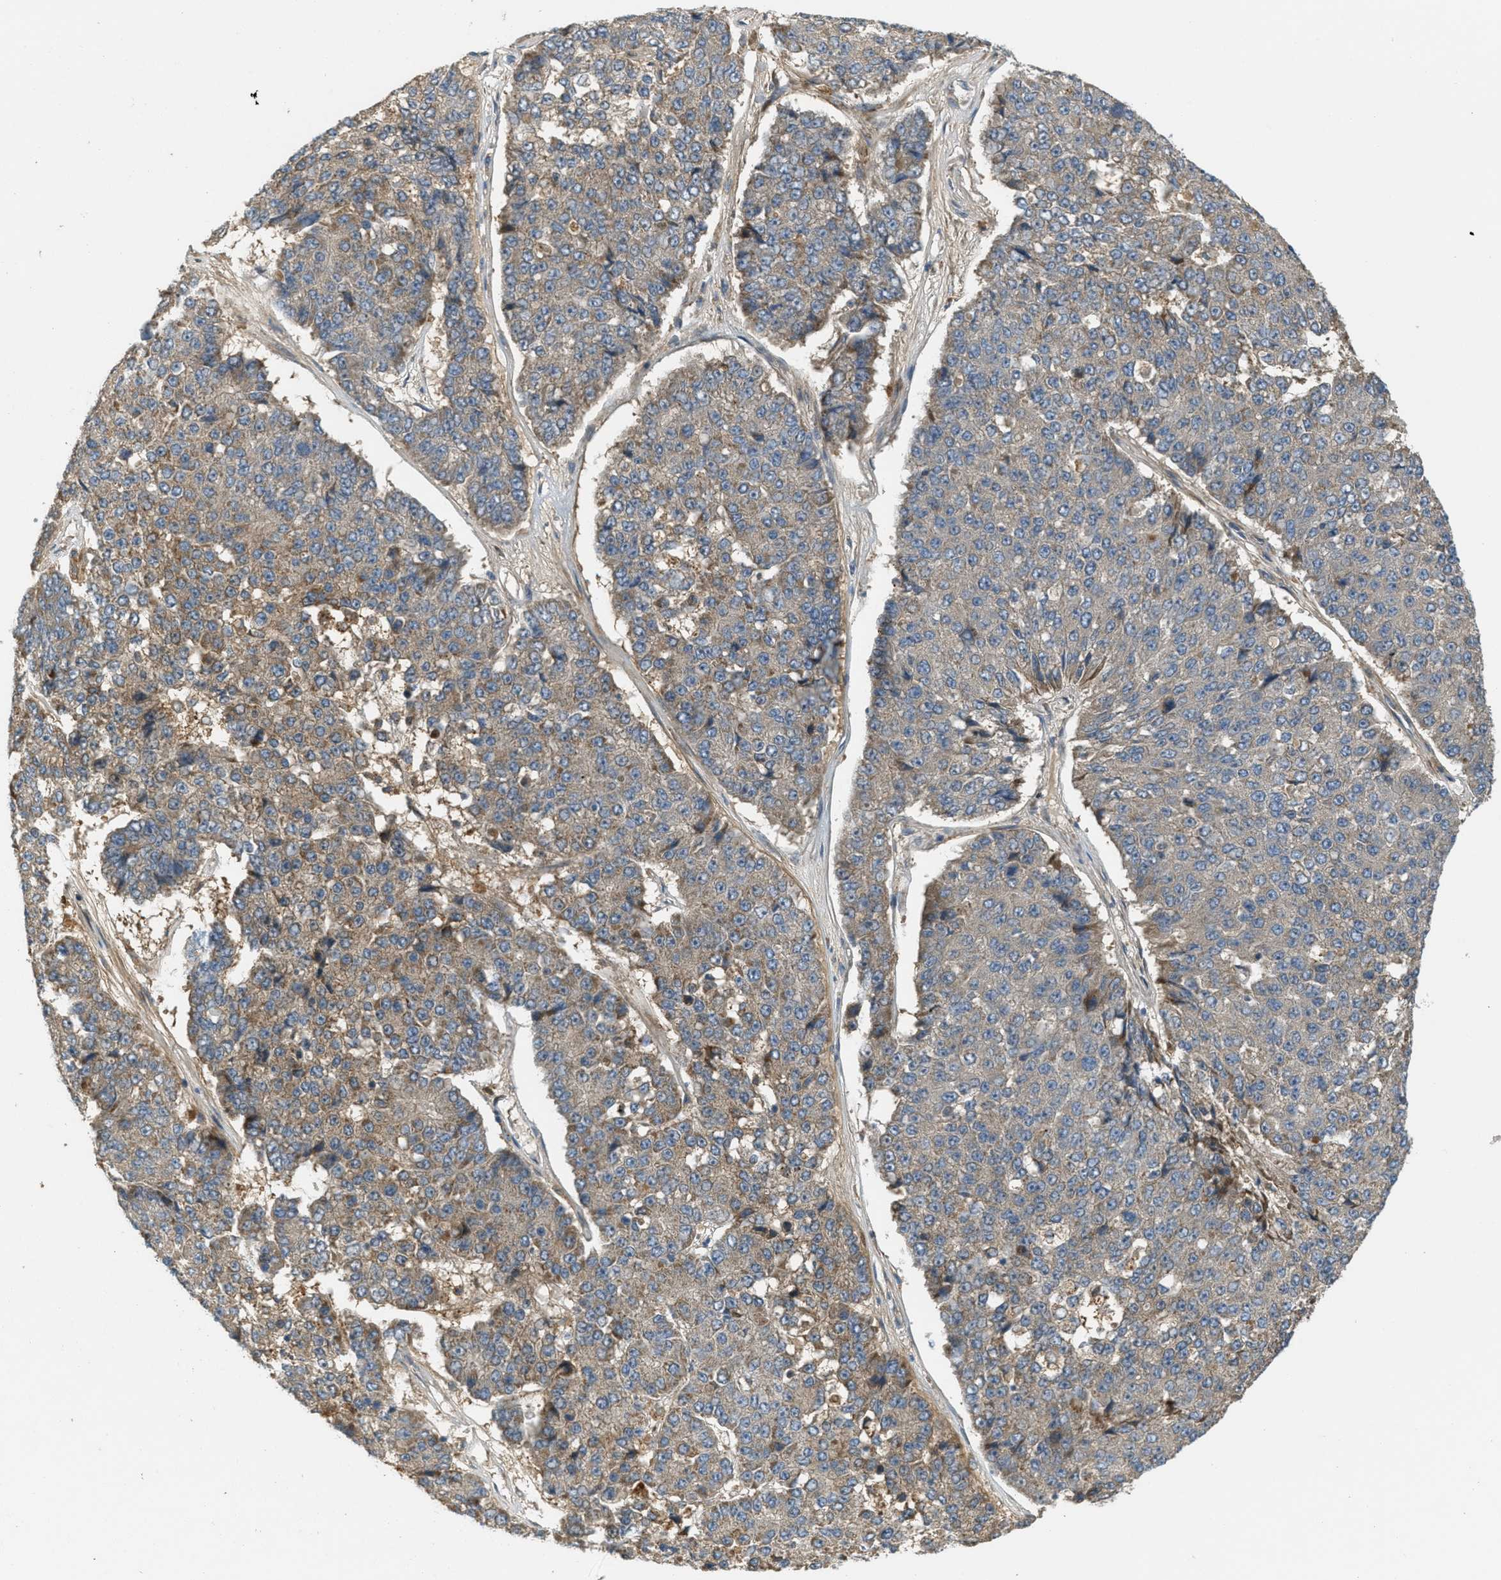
{"staining": {"intensity": "weak", "quantity": ">75%", "location": "cytoplasmic/membranous"}, "tissue": "pancreatic cancer", "cell_type": "Tumor cells", "image_type": "cancer", "snomed": [{"axis": "morphology", "description": "Adenocarcinoma, NOS"}, {"axis": "topography", "description": "Pancreas"}], "caption": "Protein staining demonstrates weak cytoplasmic/membranous staining in about >75% of tumor cells in pancreatic cancer (adenocarcinoma).", "gene": "ADCY6", "patient": {"sex": "male", "age": 50}}